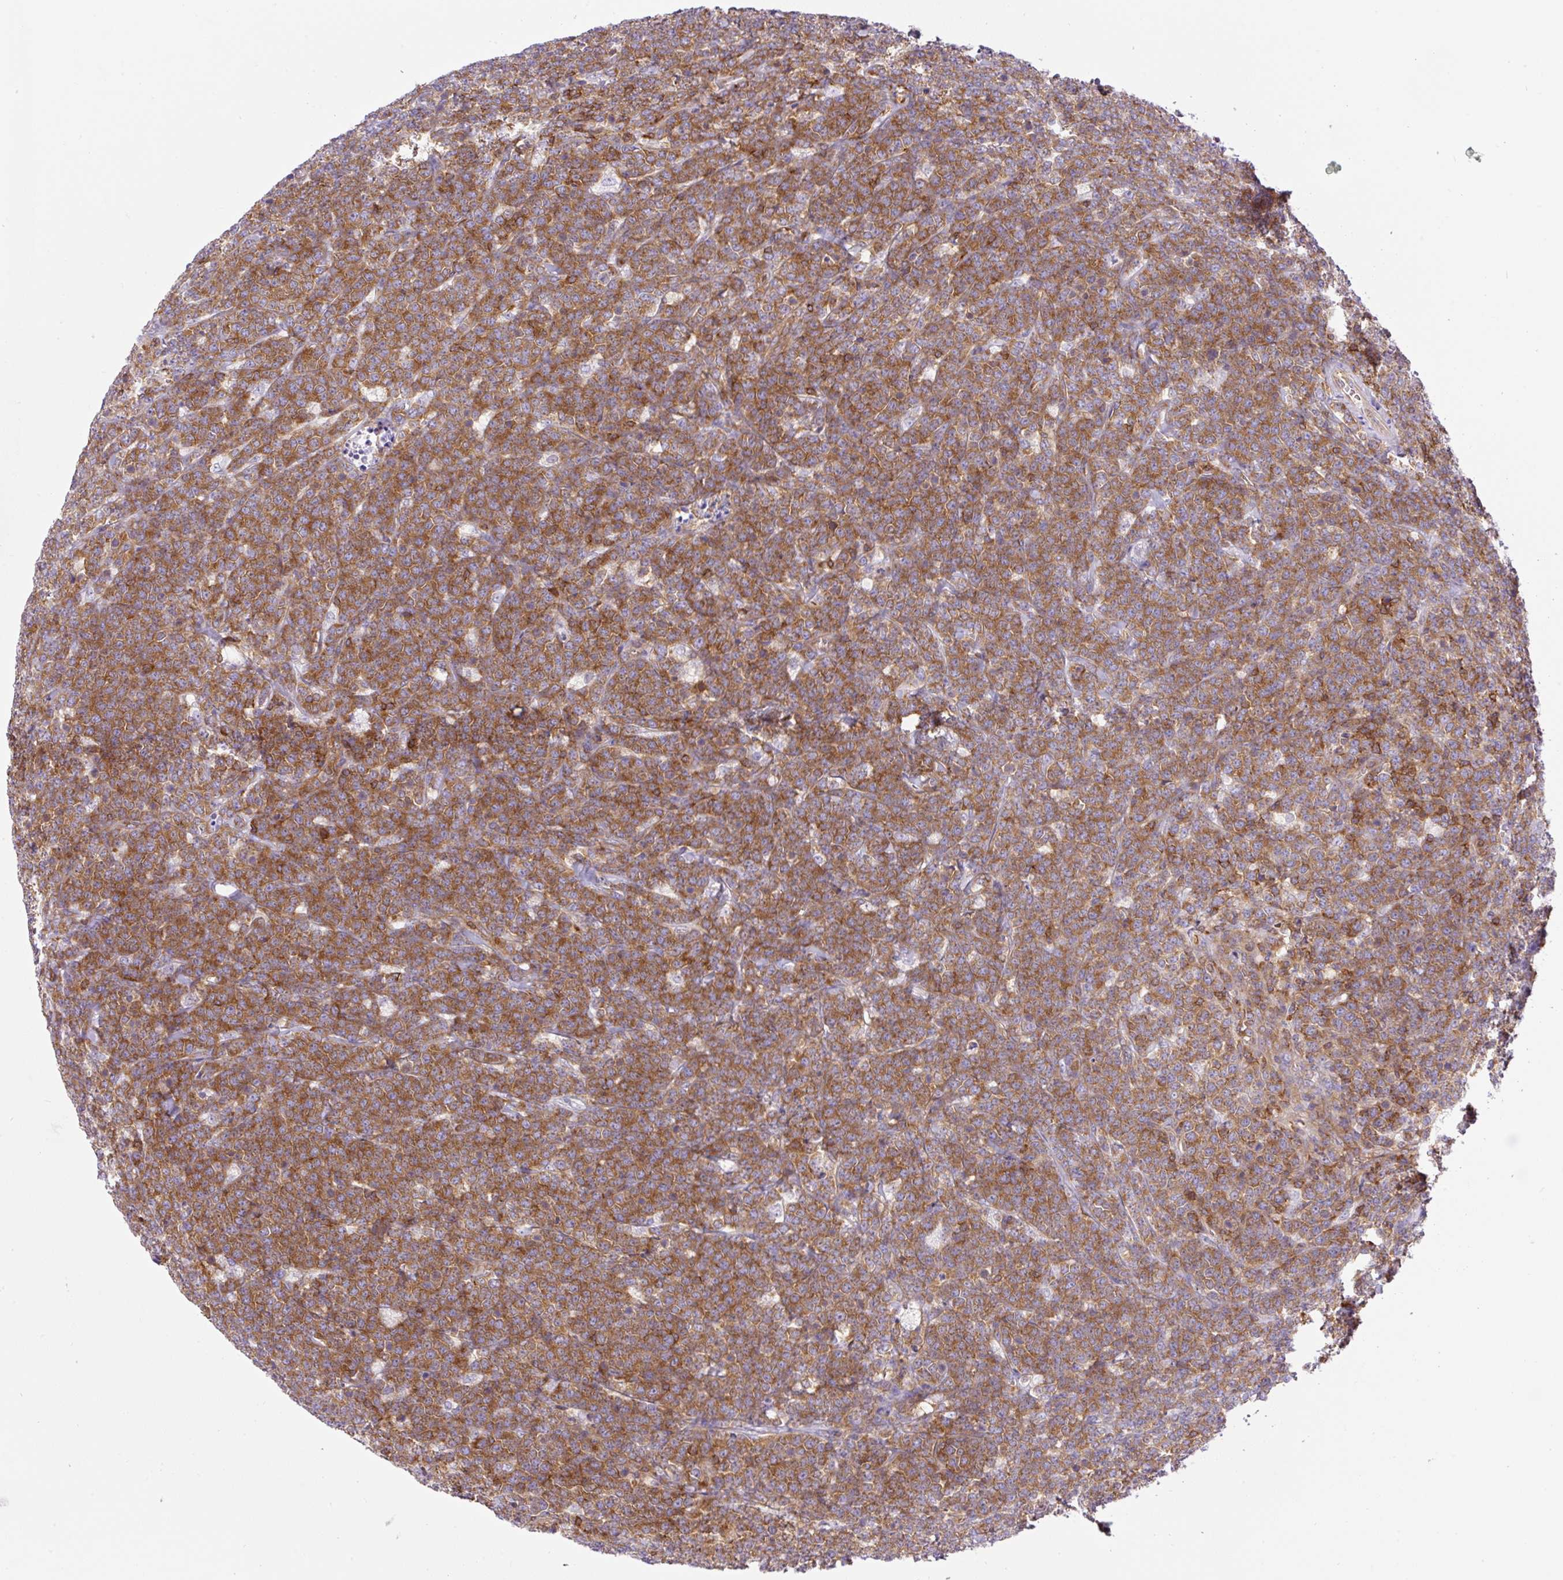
{"staining": {"intensity": "strong", "quantity": ">75%", "location": "cytoplasmic/membranous"}, "tissue": "lymphoma", "cell_type": "Tumor cells", "image_type": "cancer", "snomed": [{"axis": "morphology", "description": "Malignant lymphoma, non-Hodgkin's type, High grade"}, {"axis": "topography", "description": "Small intestine"}, {"axis": "topography", "description": "Colon"}], "caption": "High-power microscopy captured an immunohistochemistry histopathology image of lymphoma, revealing strong cytoplasmic/membranous positivity in about >75% of tumor cells.", "gene": "DNM2", "patient": {"sex": "male", "age": 8}}